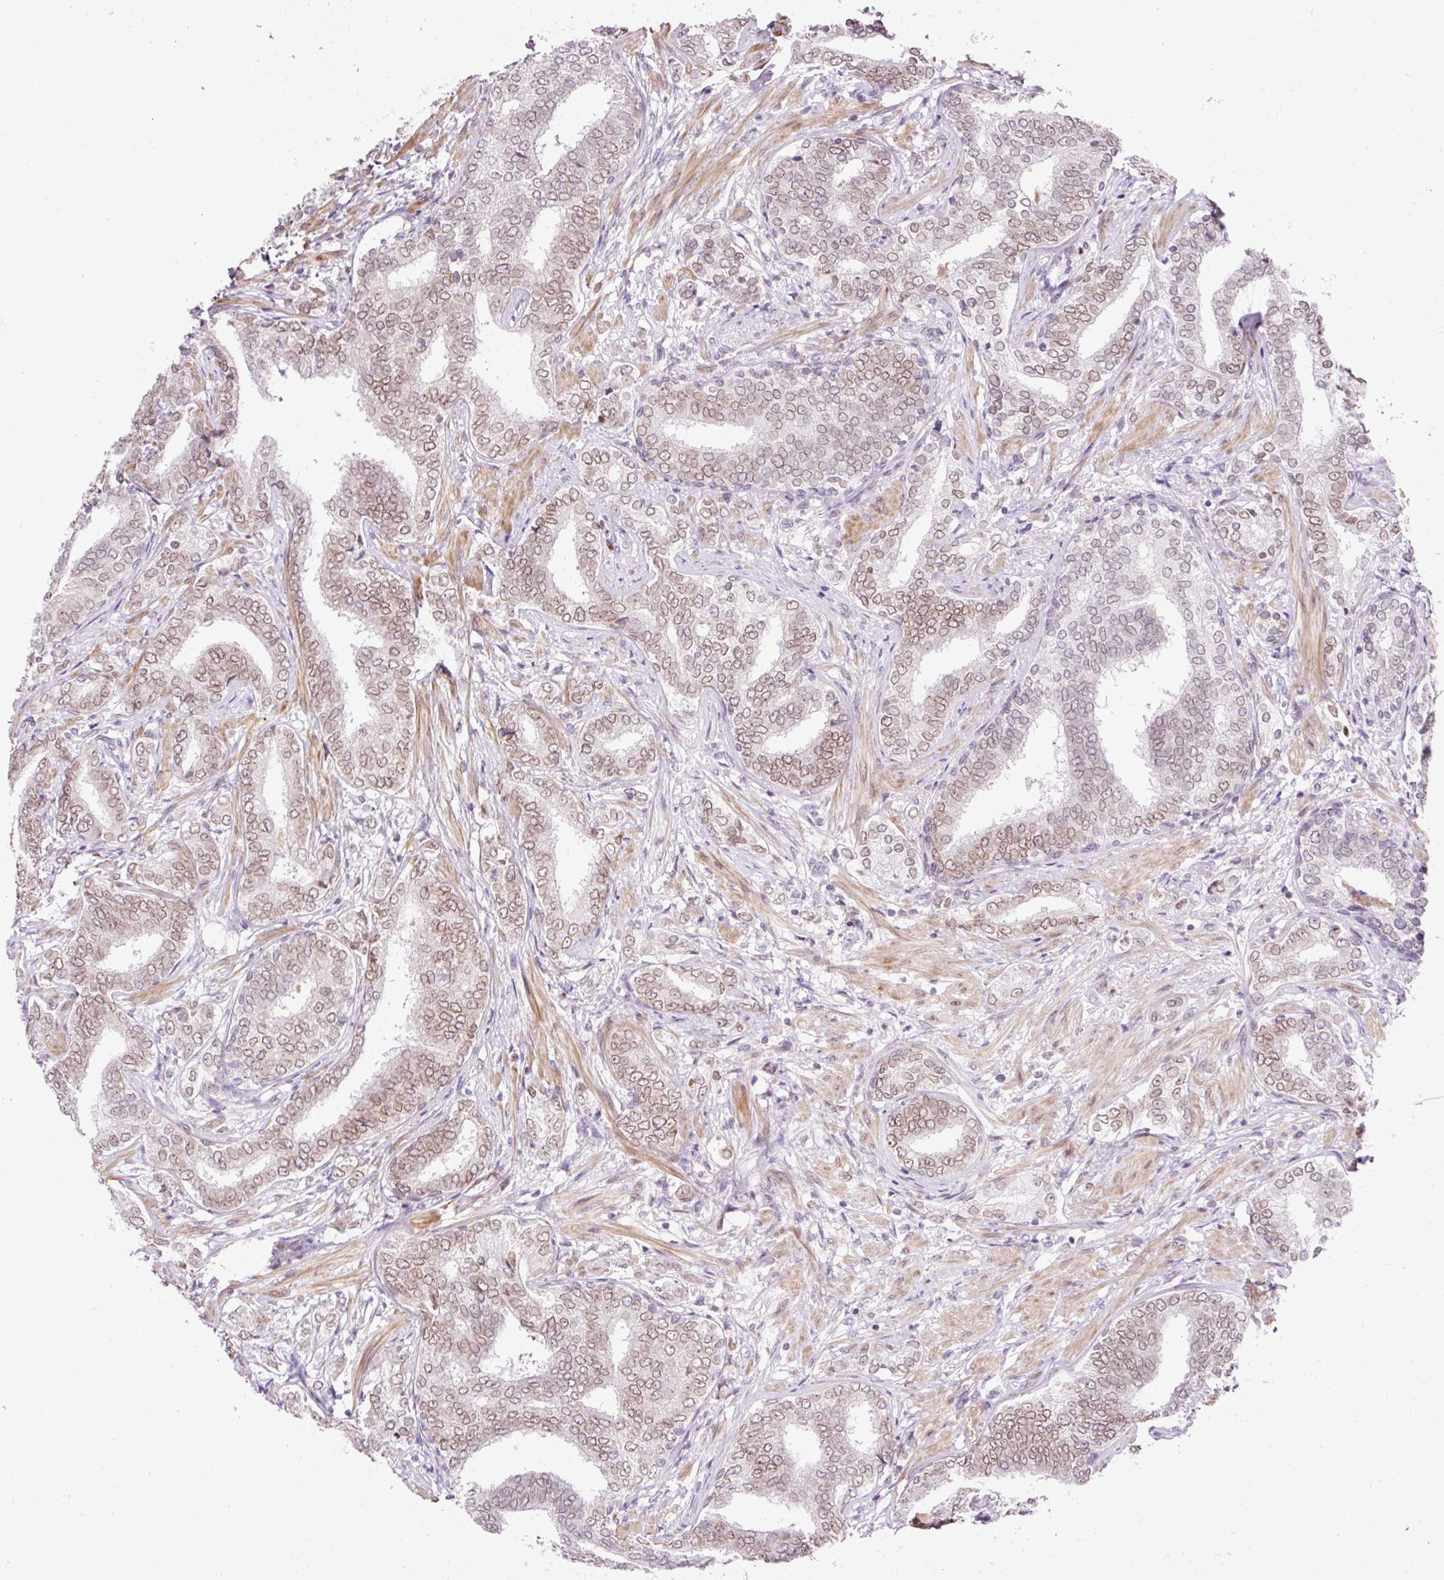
{"staining": {"intensity": "moderate", "quantity": "25%-75%", "location": "cytoplasmic/membranous,nuclear"}, "tissue": "prostate cancer", "cell_type": "Tumor cells", "image_type": "cancer", "snomed": [{"axis": "morphology", "description": "Adenocarcinoma, High grade"}, {"axis": "topography", "description": "Prostate"}], "caption": "IHC (DAB) staining of human prostate cancer displays moderate cytoplasmic/membranous and nuclear protein positivity in approximately 25%-75% of tumor cells.", "gene": "ZNF610", "patient": {"sex": "male", "age": 72}}